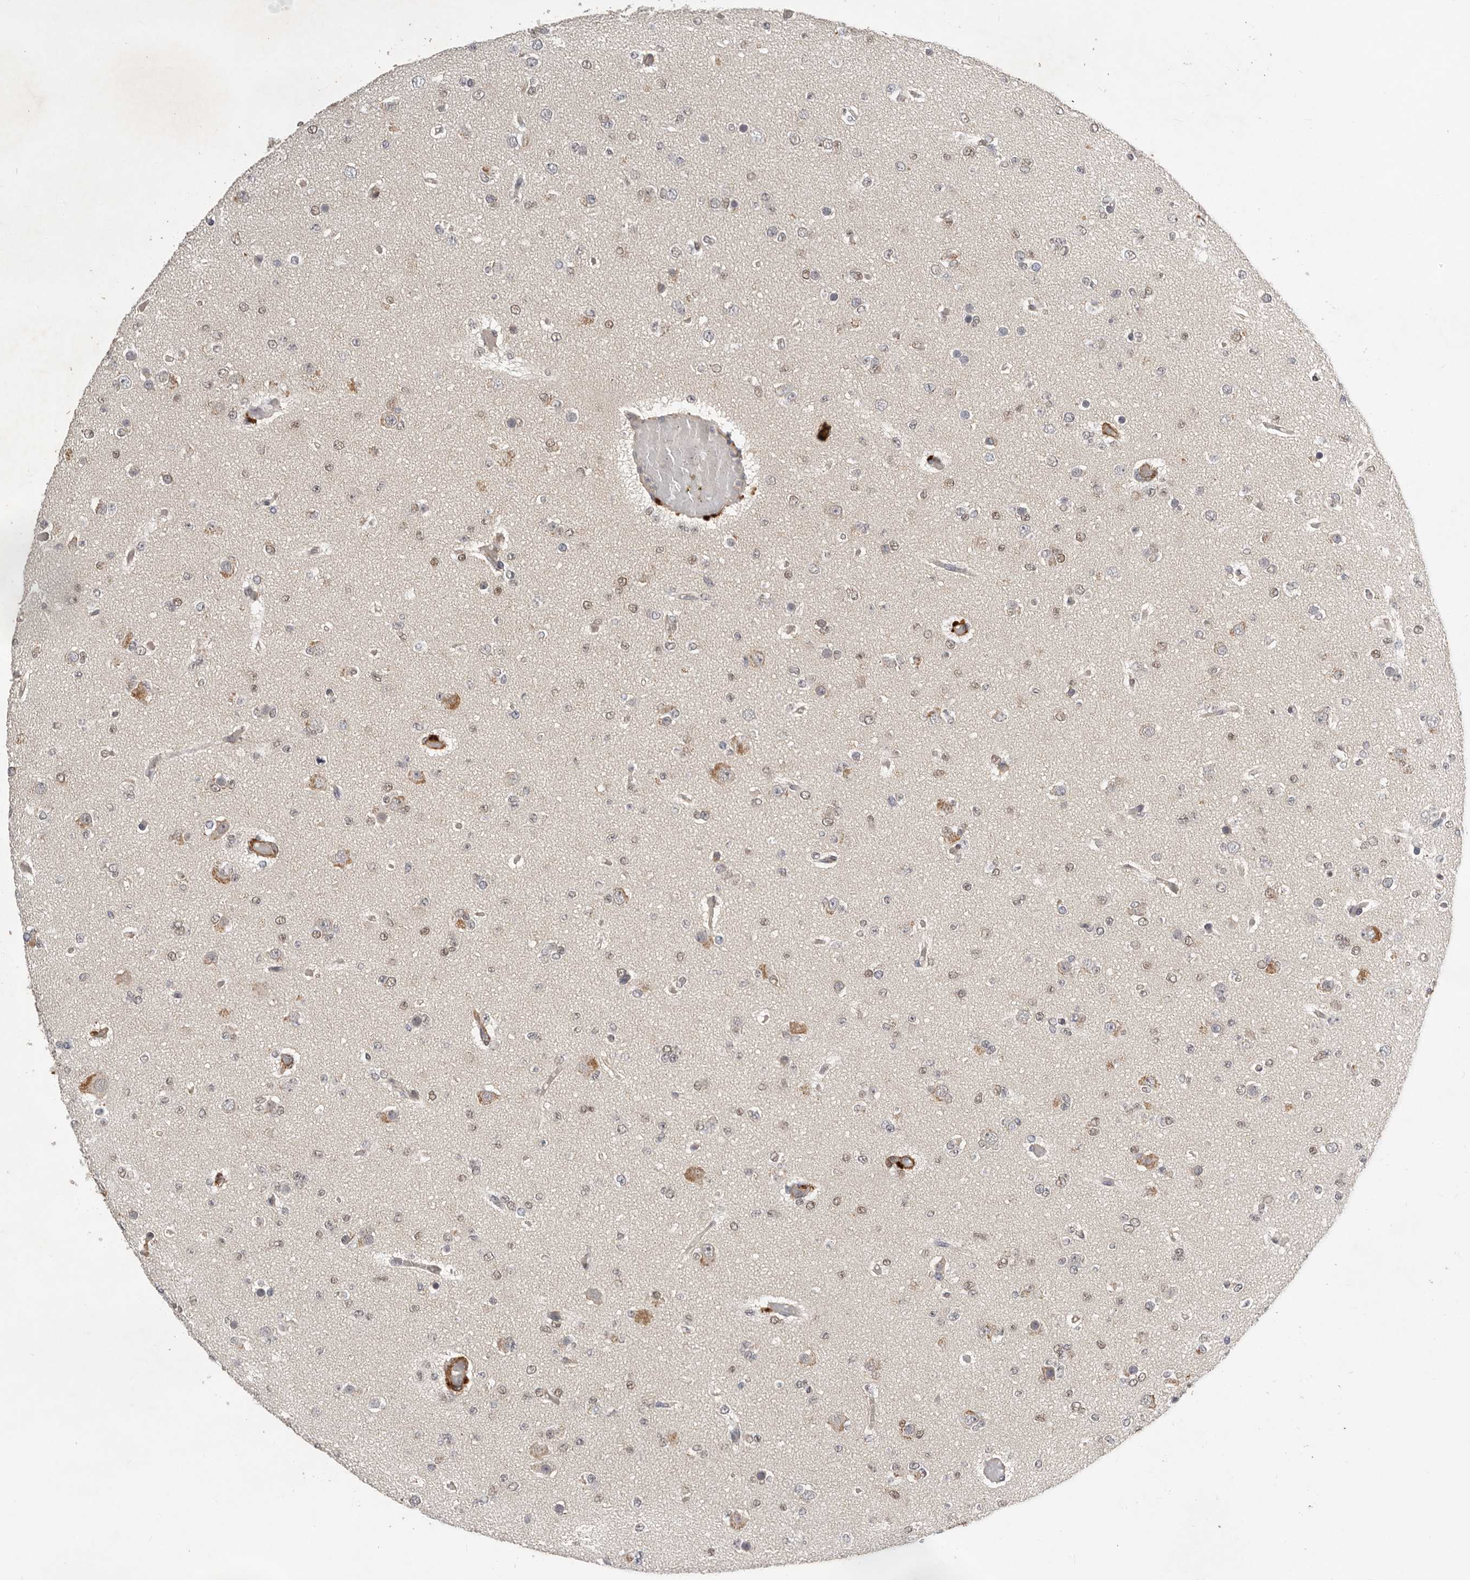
{"staining": {"intensity": "weak", "quantity": "<25%", "location": "nuclear"}, "tissue": "glioma", "cell_type": "Tumor cells", "image_type": "cancer", "snomed": [{"axis": "morphology", "description": "Glioma, malignant, Low grade"}, {"axis": "topography", "description": "Brain"}], "caption": "Photomicrograph shows no protein staining in tumor cells of glioma tissue.", "gene": "RNF157", "patient": {"sex": "female", "age": 22}}